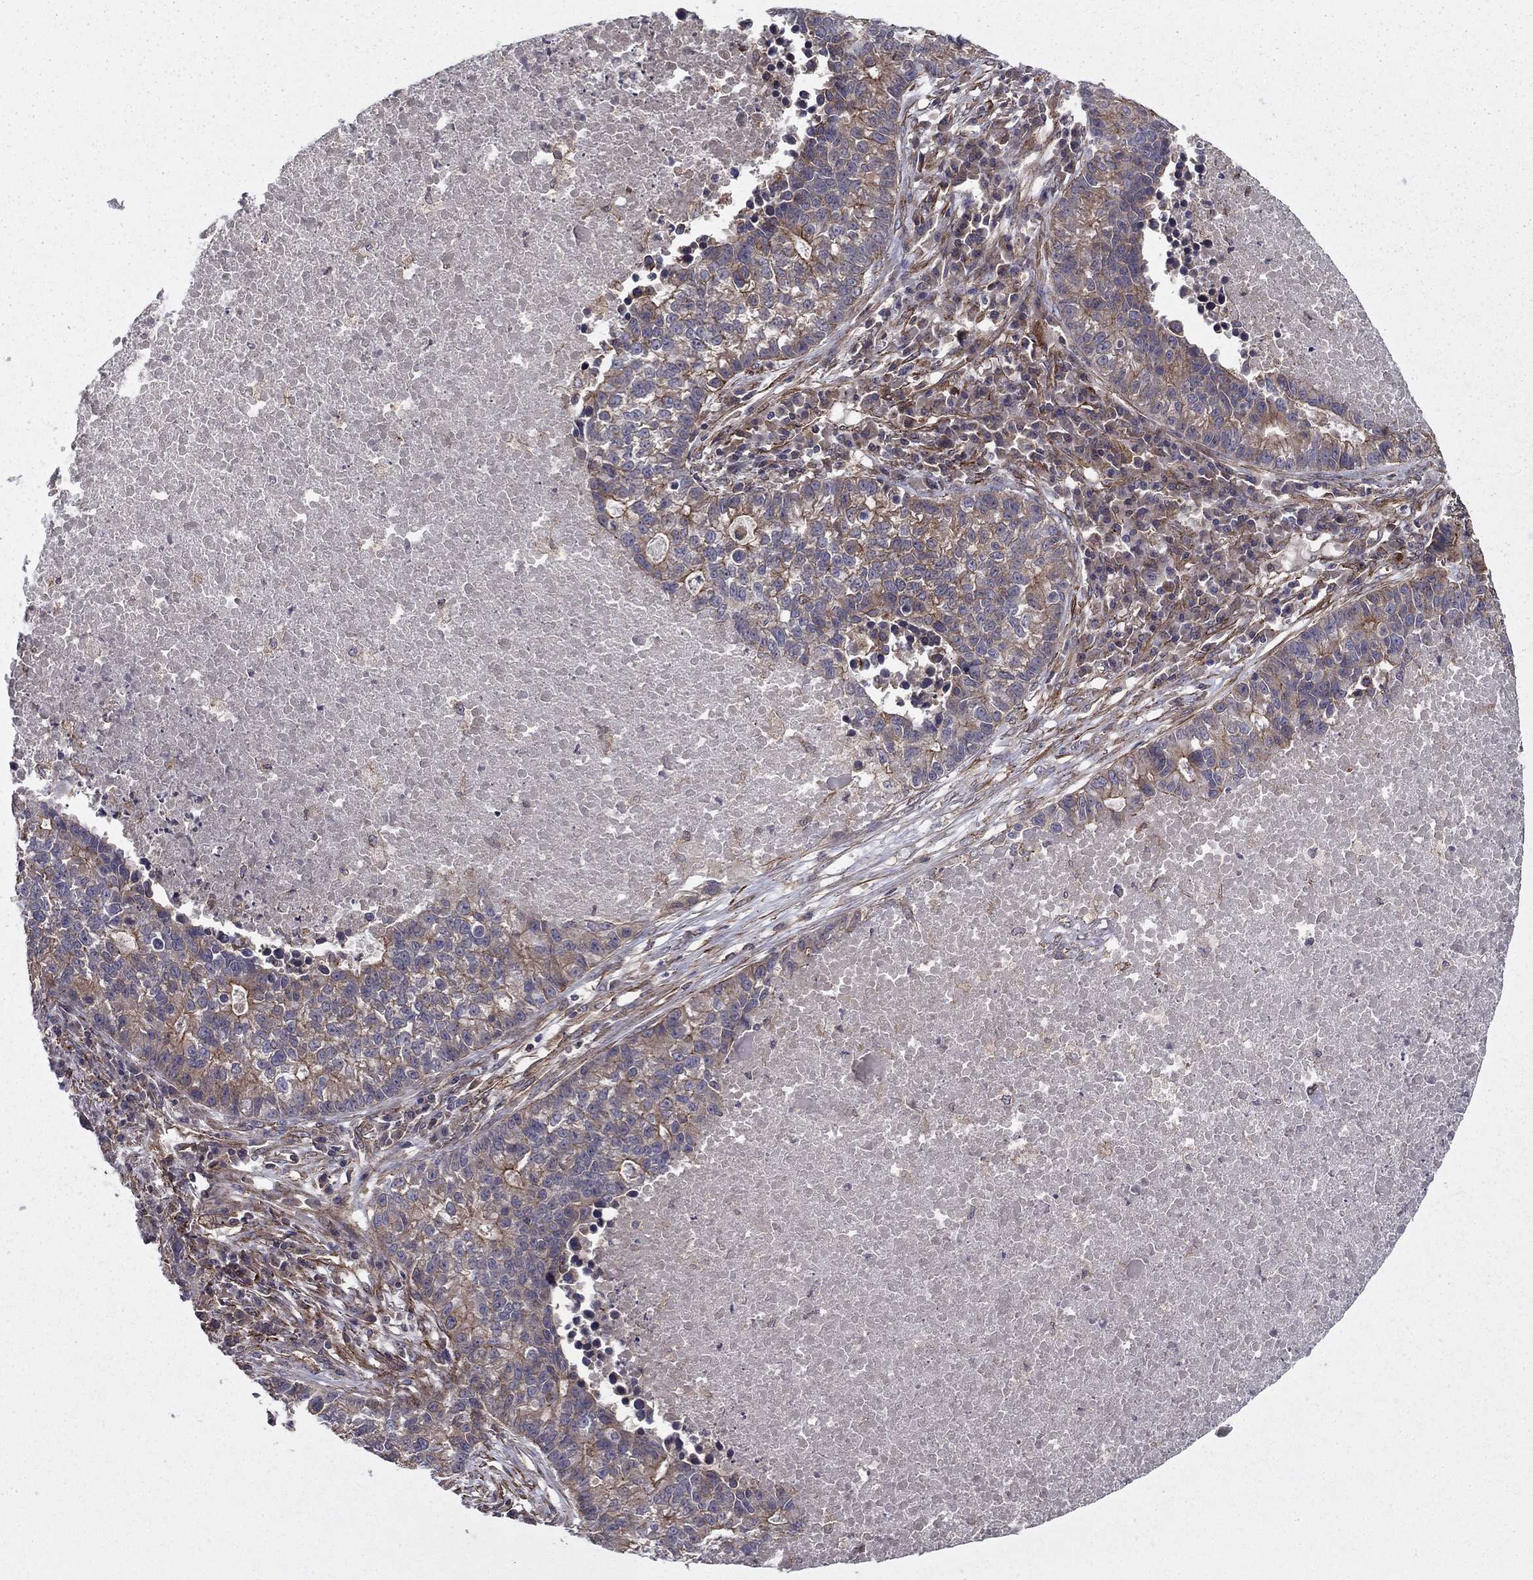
{"staining": {"intensity": "moderate", "quantity": "<25%", "location": "cytoplasmic/membranous"}, "tissue": "lung cancer", "cell_type": "Tumor cells", "image_type": "cancer", "snomed": [{"axis": "morphology", "description": "Adenocarcinoma, NOS"}, {"axis": "topography", "description": "Lung"}], "caption": "Immunohistochemistry of human lung cancer (adenocarcinoma) displays low levels of moderate cytoplasmic/membranous expression in about <25% of tumor cells.", "gene": "SHMT1", "patient": {"sex": "male", "age": 57}}